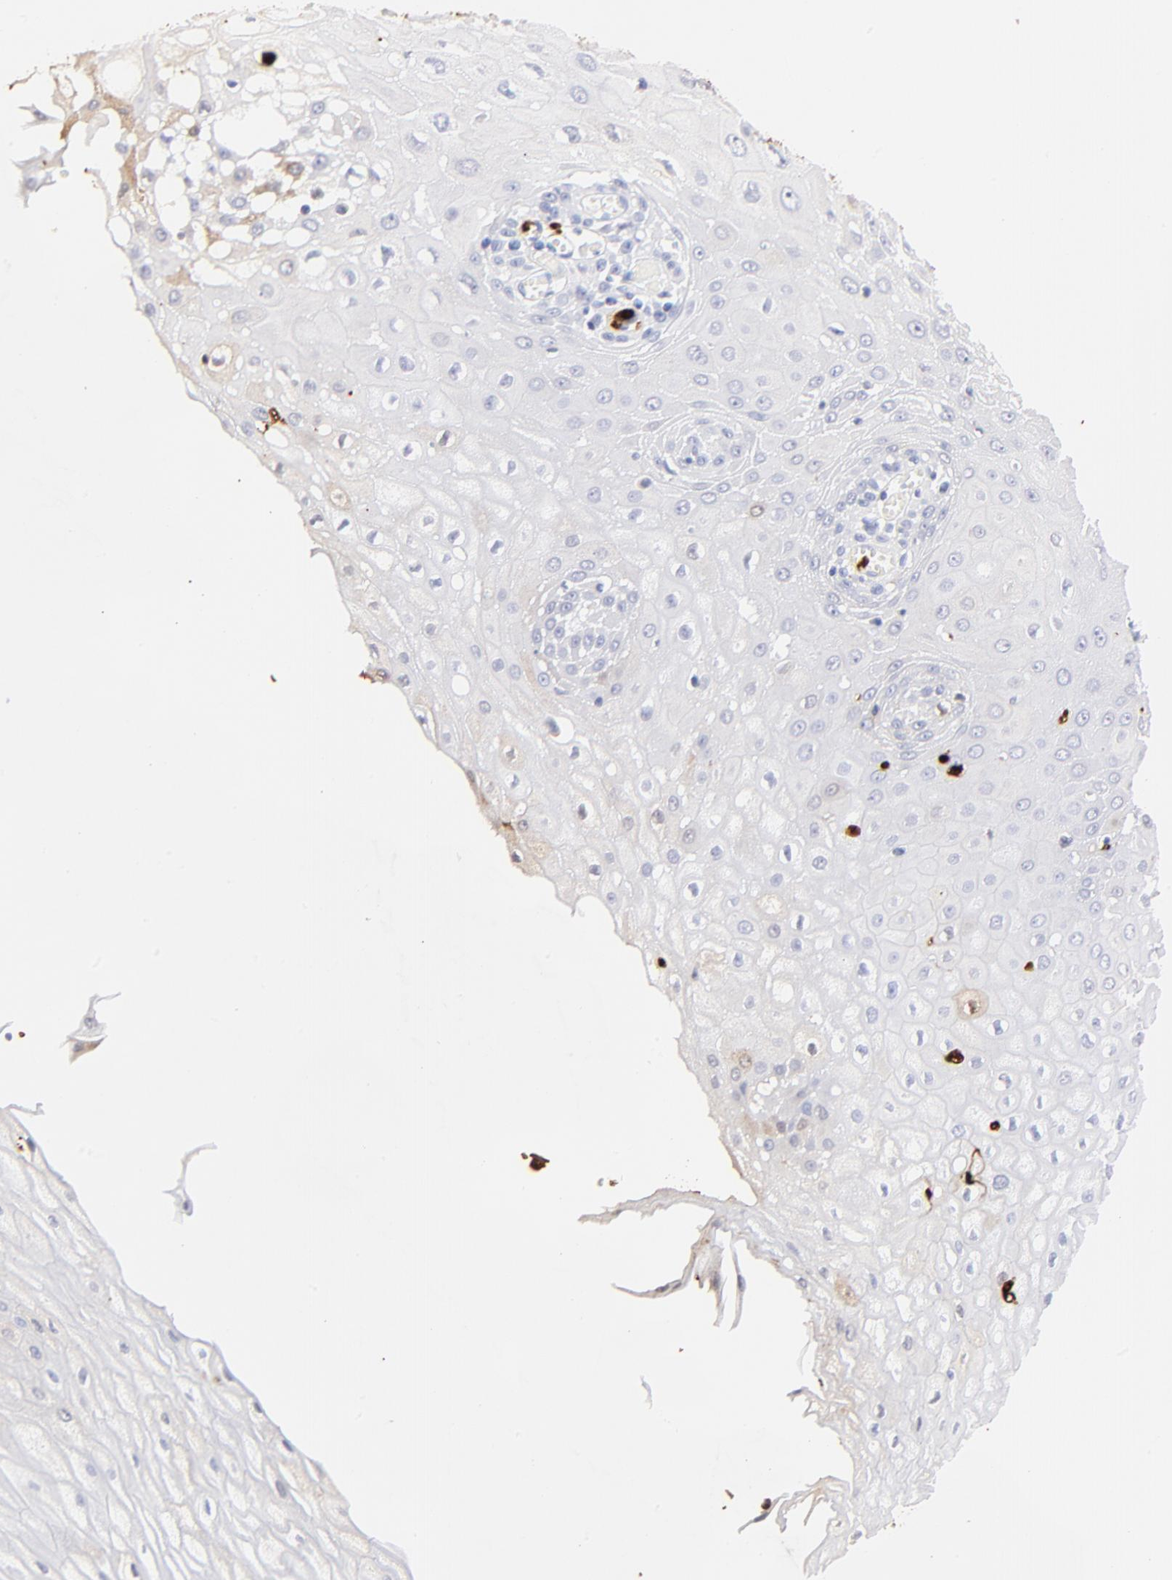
{"staining": {"intensity": "weak", "quantity": "<25%", "location": "nuclear"}, "tissue": "esophagus", "cell_type": "Squamous epithelial cells", "image_type": "normal", "snomed": [{"axis": "morphology", "description": "Normal tissue, NOS"}, {"axis": "morphology", "description": "Squamous cell carcinoma, NOS"}, {"axis": "topography", "description": "Esophagus"}], "caption": "The micrograph shows no staining of squamous epithelial cells in unremarkable esophagus. (Brightfield microscopy of DAB IHC at high magnification).", "gene": "S100A12", "patient": {"sex": "male", "age": 65}}